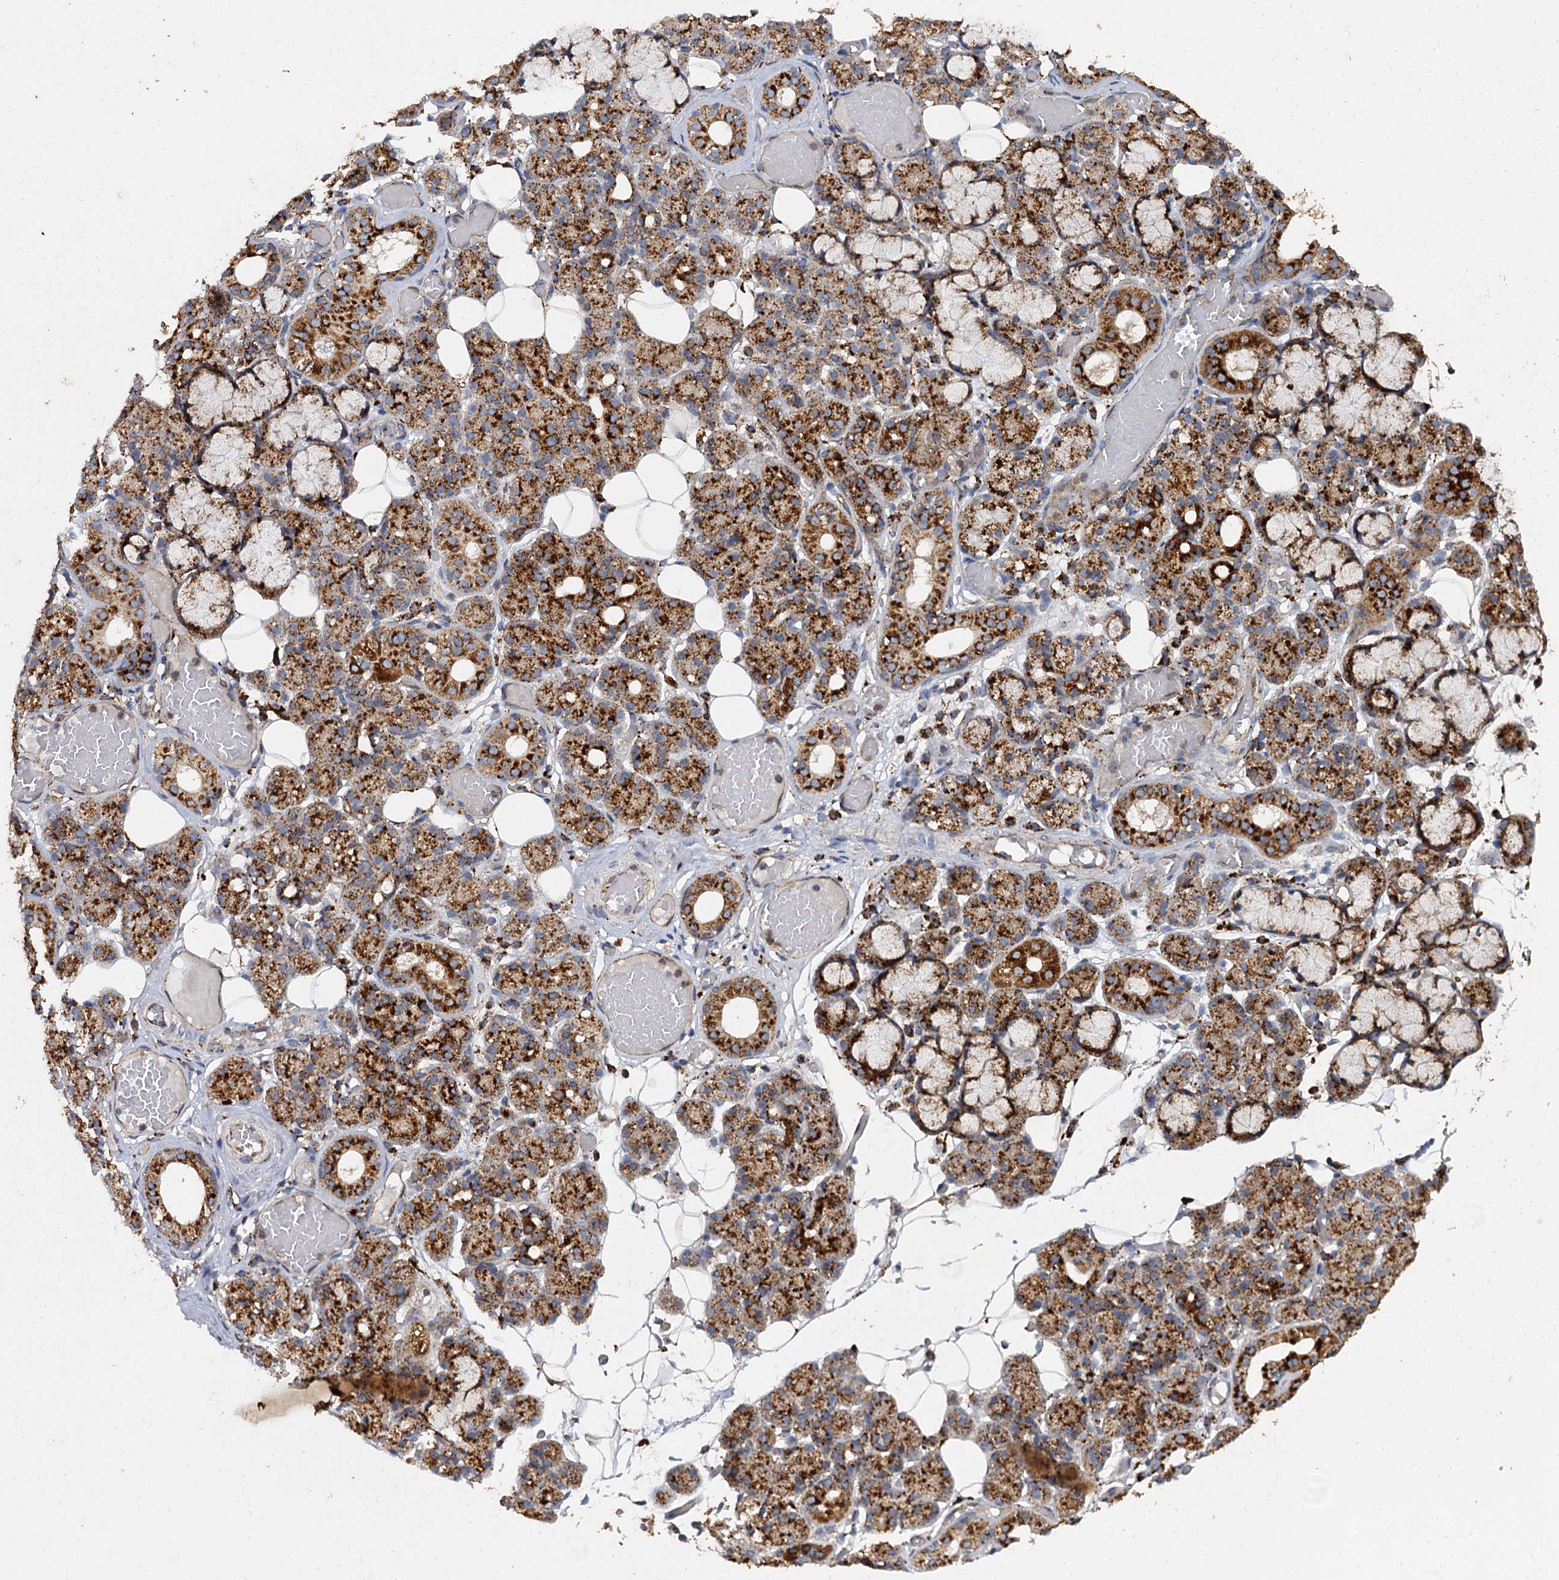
{"staining": {"intensity": "strong", "quantity": ">75%", "location": "cytoplasmic/membranous"}, "tissue": "salivary gland", "cell_type": "Glandular cells", "image_type": "normal", "snomed": [{"axis": "morphology", "description": "Normal tissue, NOS"}, {"axis": "topography", "description": "Salivary gland"}], "caption": "Protein staining exhibits strong cytoplasmic/membranous positivity in about >75% of glandular cells in unremarkable salivary gland. The protein of interest is stained brown, and the nuclei are stained in blue (DAB (3,3'-diaminobenzidine) IHC with brightfield microscopy, high magnification).", "gene": "GBA1", "patient": {"sex": "male", "age": 63}}